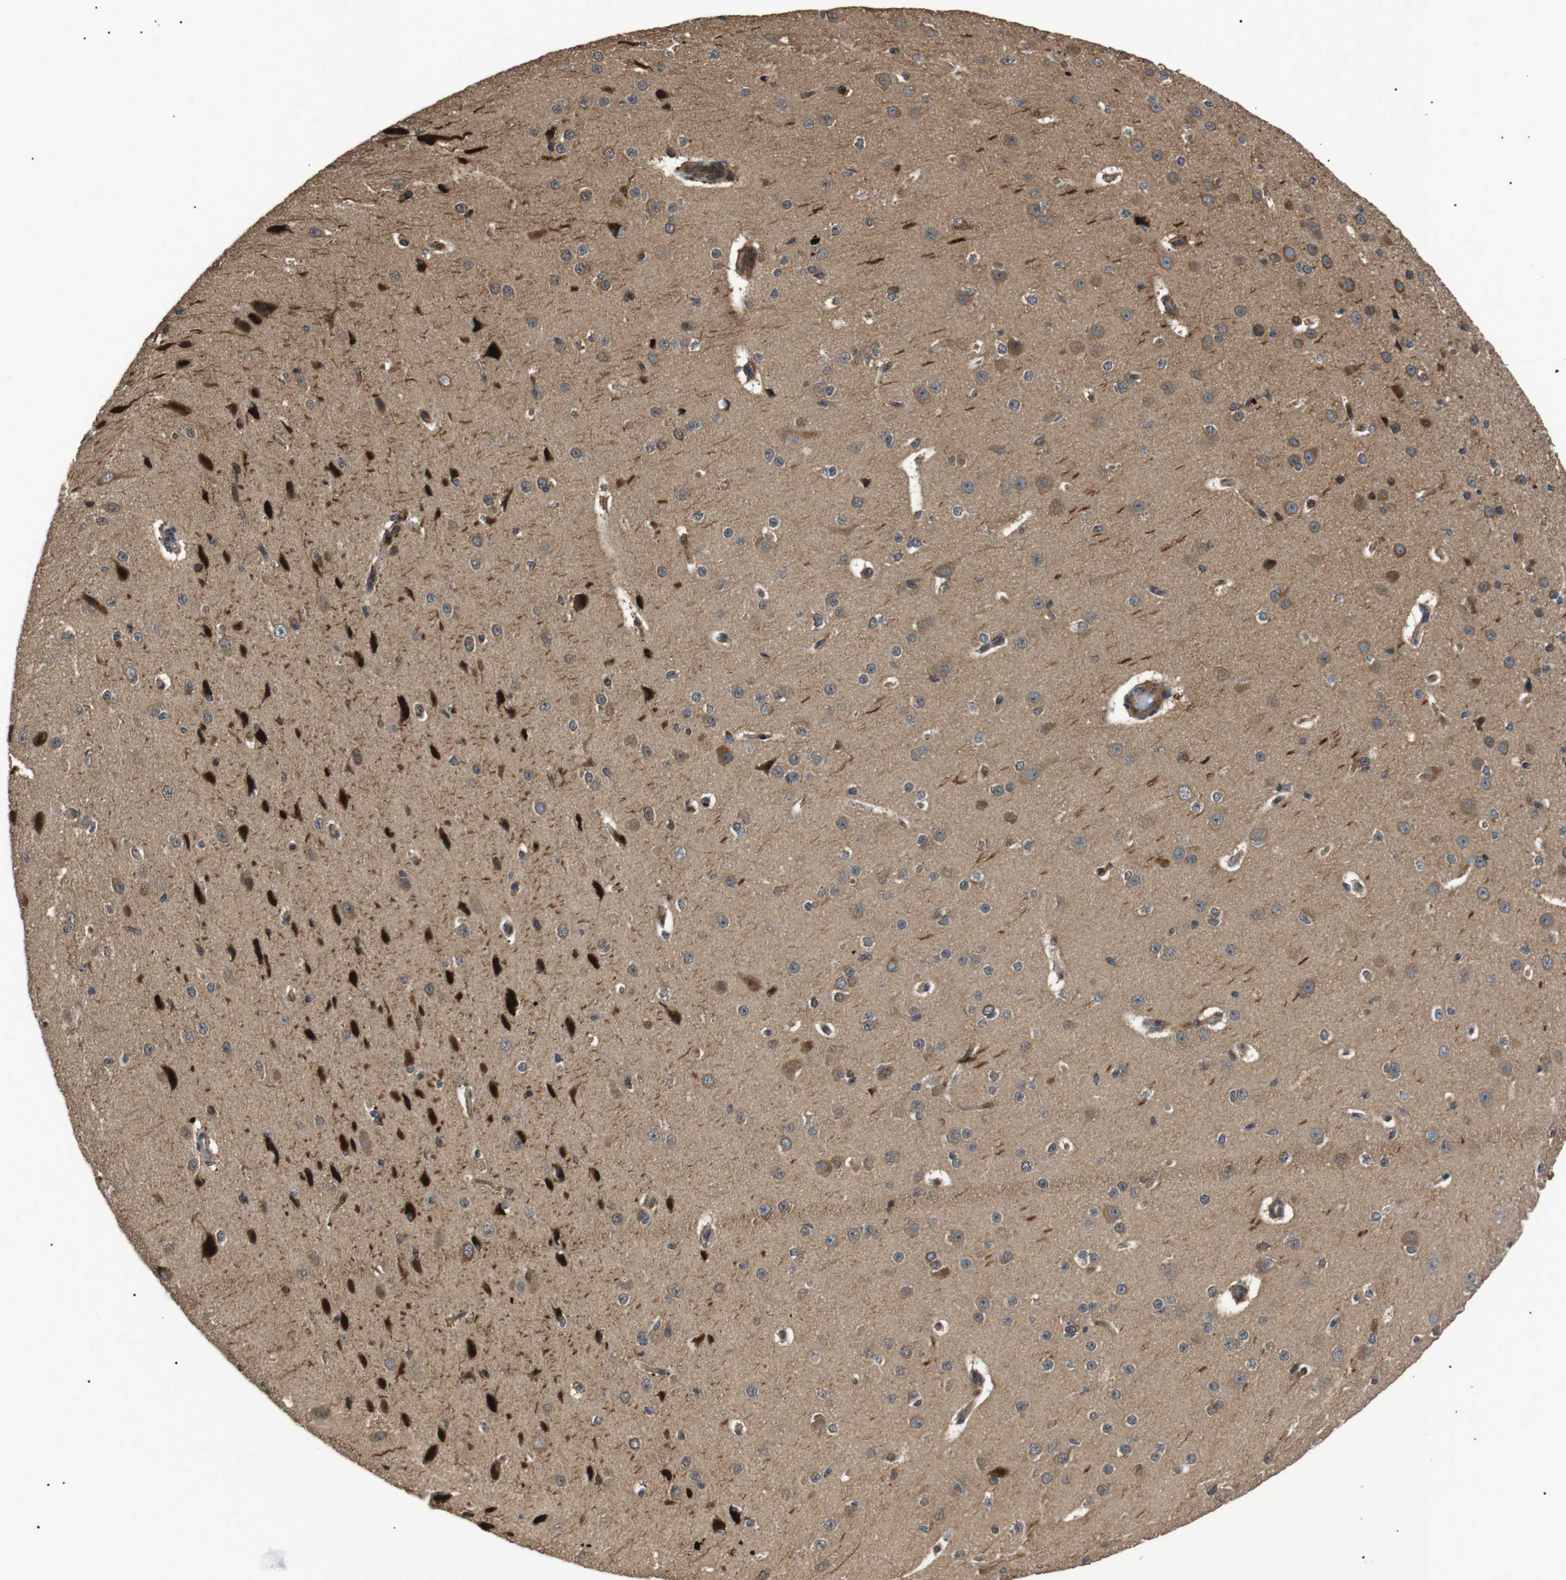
{"staining": {"intensity": "moderate", "quantity": "25%-75%", "location": "cytoplasmic/membranous"}, "tissue": "cerebral cortex", "cell_type": "Endothelial cells", "image_type": "normal", "snomed": [{"axis": "morphology", "description": "Normal tissue, NOS"}, {"axis": "morphology", "description": "Developmental malformation"}, {"axis": "topography", "description": "Cerebral cortex"}], "caption": "Endothelial cells exhibit medium levels of moderate cytoplasmic/membranous staining in approximately 25%-75% of cells in benign cerebral cortex. The protein of interest is shown in brown color, while the nuclei are stained blue.", "gene": "HSPA13", "patient": {"sex": "female", "age": 30}}